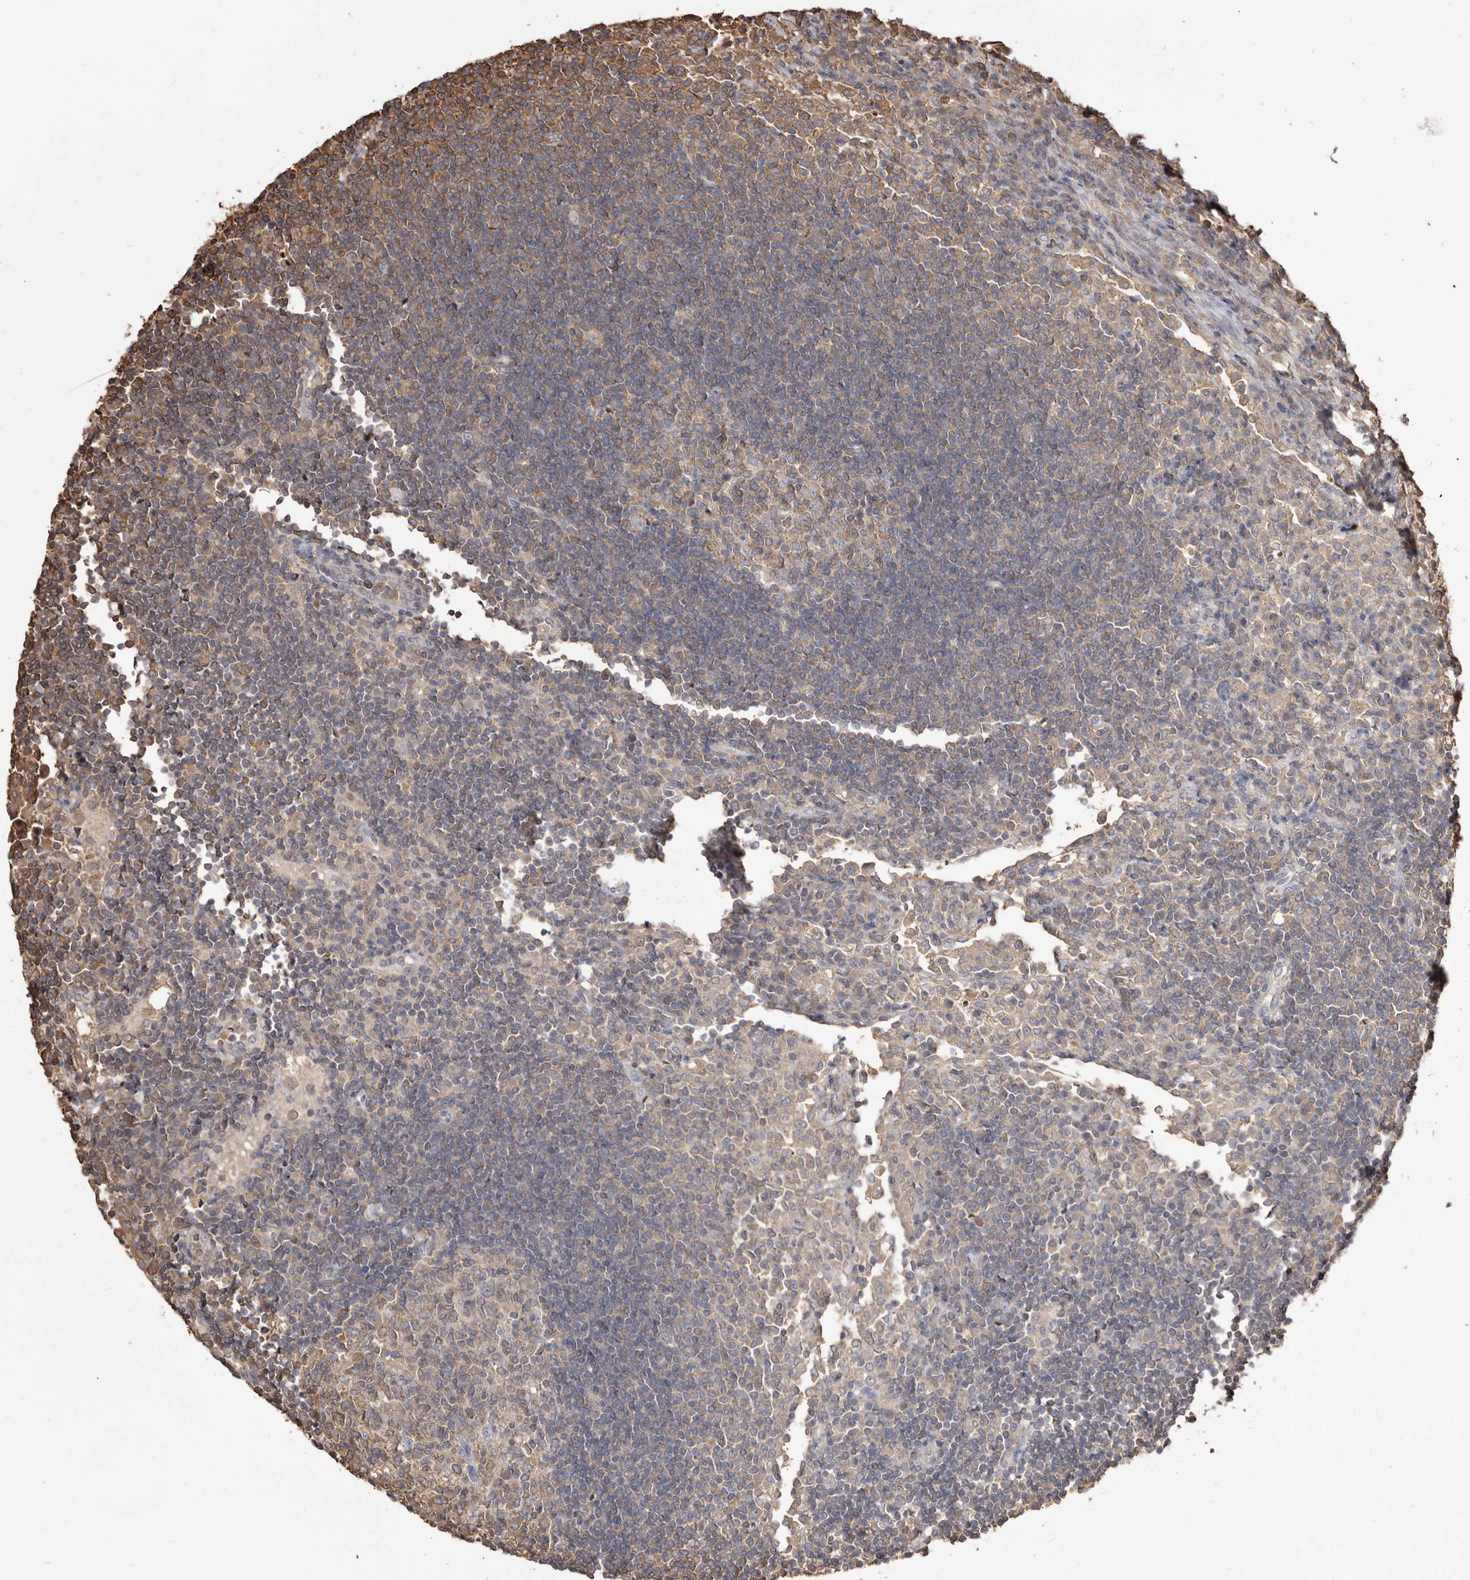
{"staining": {"intensity": "moderate", "quantity": "25%-75%", "location": "cytoplasmic/membranous"}, "tissue": "lymph node", "cell_type": "Germinal center cells", "image_type": "normal", "snomed": [{"axis": "morphology", "description": "Normal tissue, NOS"}, {"axis": "topography", "description": "Lymph node"}], "caption": "Protein positivity by immunohistochemistry (IHC) displays moderate cytoplasmic/membranous expression in approximately 25%-75% of germinal center cells in unremarkable lymph node.", "gene": "PKM", "patient": {"sex": "female", "age": 53}}